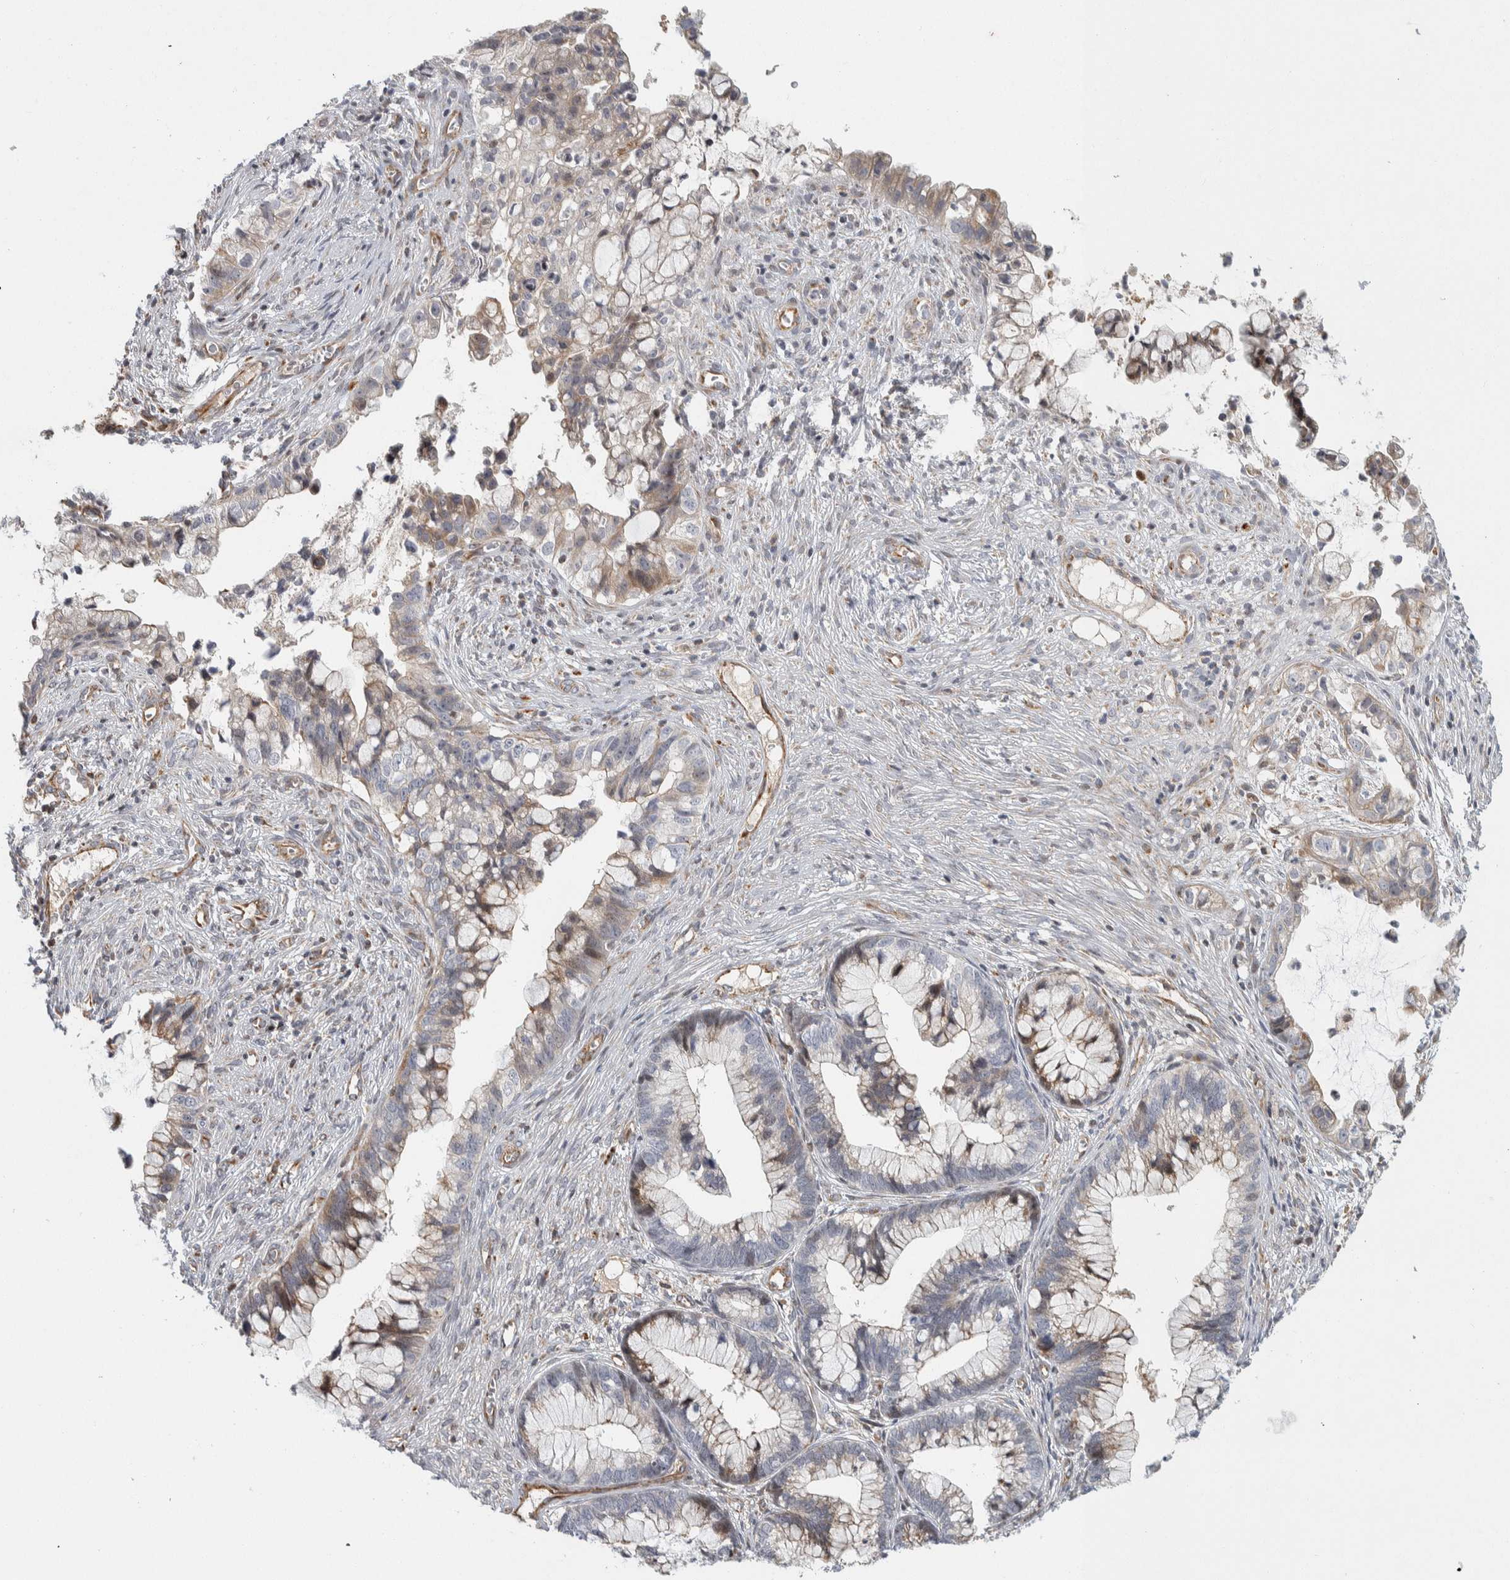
{"staining": {"intensity": "weak", "quantity": "25%-75%", "location": "cytoplasmic/membranous"}, "tissue": "cervical cancer", "cell_type": "Tumor cells", "image_type": "cancer", "snomed": [{"axis": "morphology", "description": "Adenocarcinoma, NOS"}, {"axis": "topography", "description": "Cervix"}], "caption": "Immunohistochemistry histopathology image of neoplastic tissue: cervical cancer (adenocarcinoma) stained using IHC shows low levels of weak protein expression localized specifically in the cytoplasmic/membranous of tumor cells, appearing as a cytoplasmic/membranous brown color.", "gene": "AFP", "patient": {"sex": "female", "age": 44}}